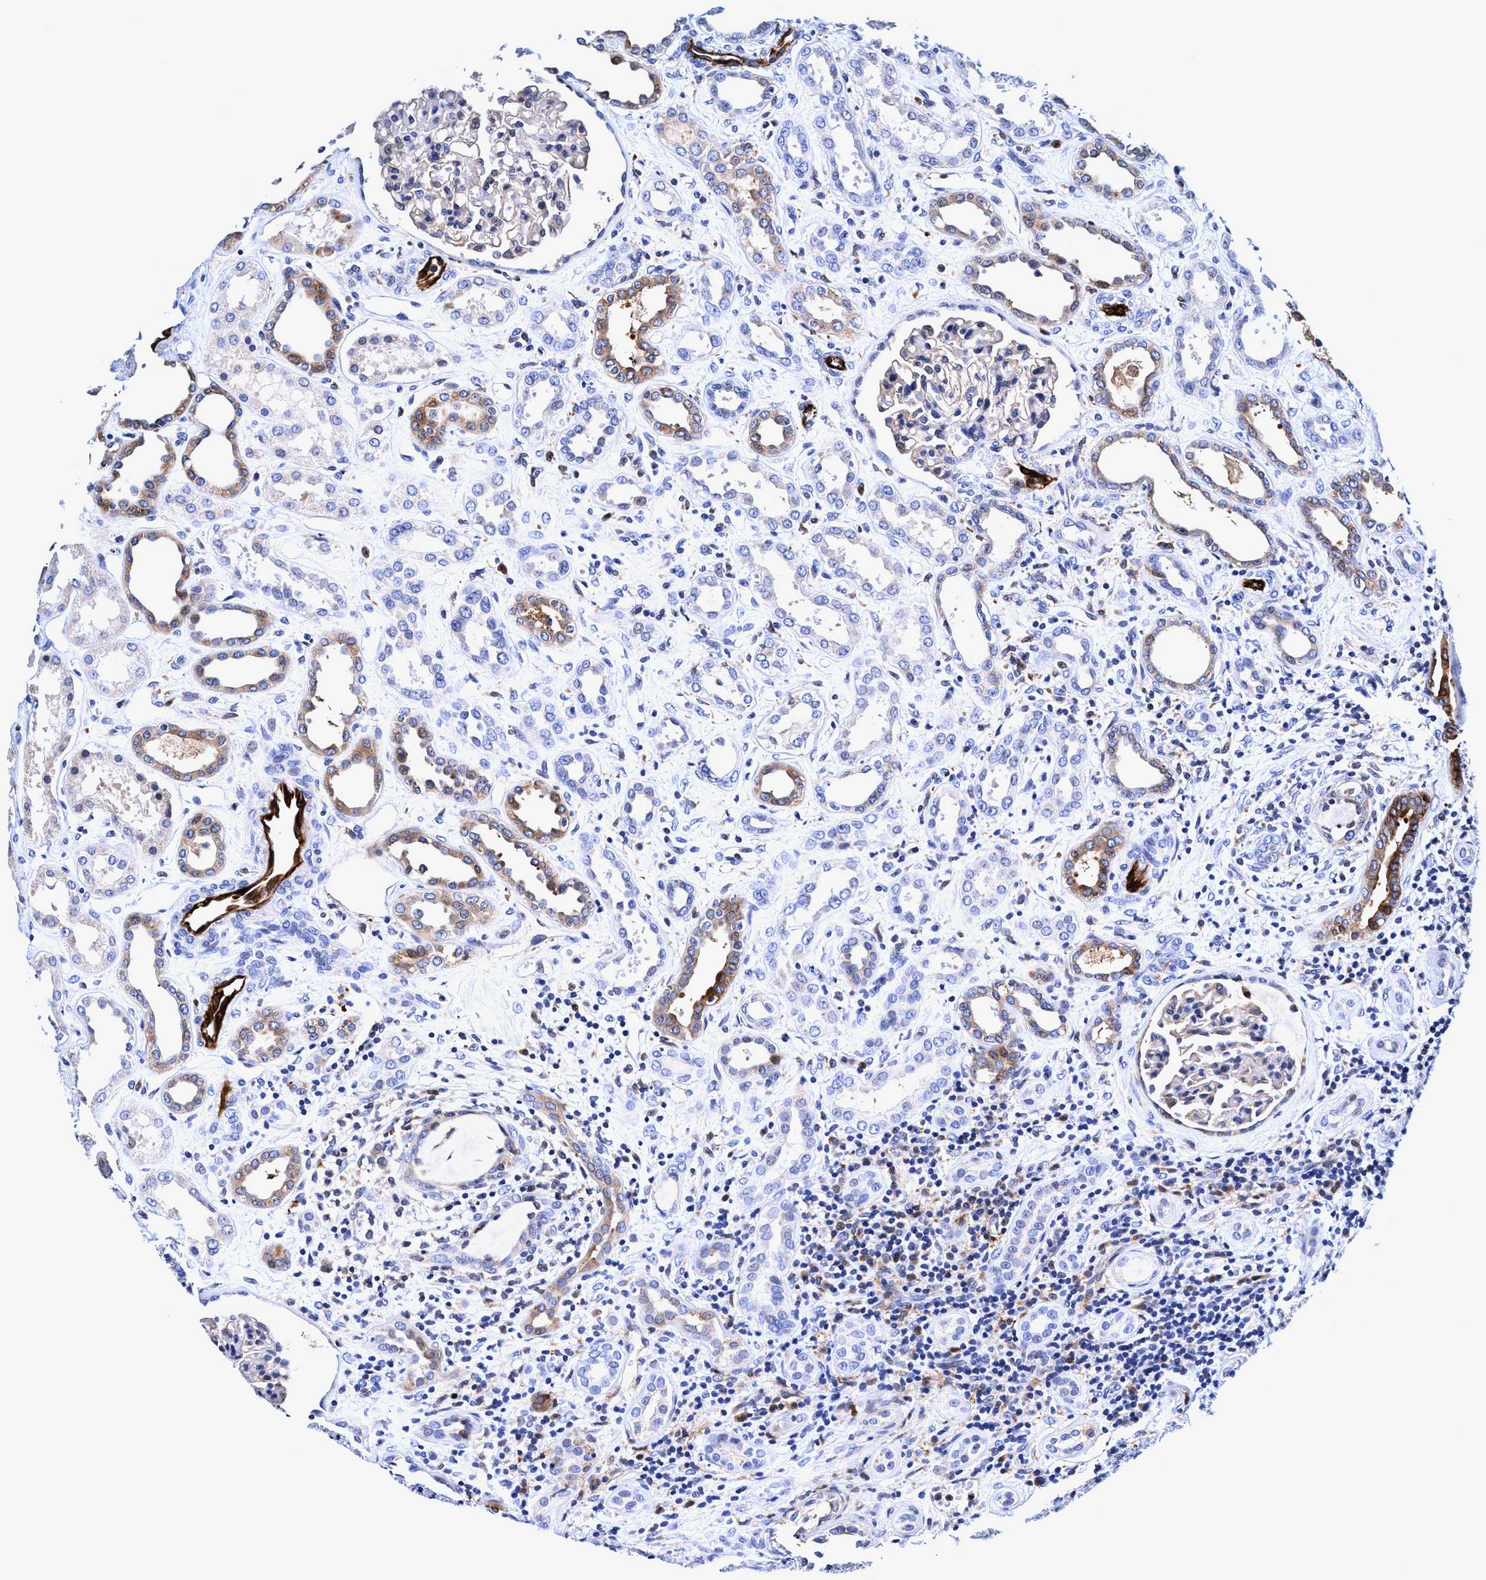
{"staining": {"intensity": "weak", "quantity": "<25%", "location": "cytoplasmic/membranous"}, "tissue": "kidney", "cell_type": "Cells in glomeruli", "image_type": "normal", "snomed": [{"axis": "morphology", "description": "Normal tissue, NOS"}, {"axis": "topography", "description": "Kidney"}], "caption": "Cells in glomeruli show no significant expression in unremarkable kidney. (Stains: DAB (3,3'-diaminobenzidine) immunohistochemistry with hematoxylin counter stain, Microscopy: brightfield microscopy at high magnification).", "gene": "UBALD2", "patient": {"sex": "male", "age": 59}}